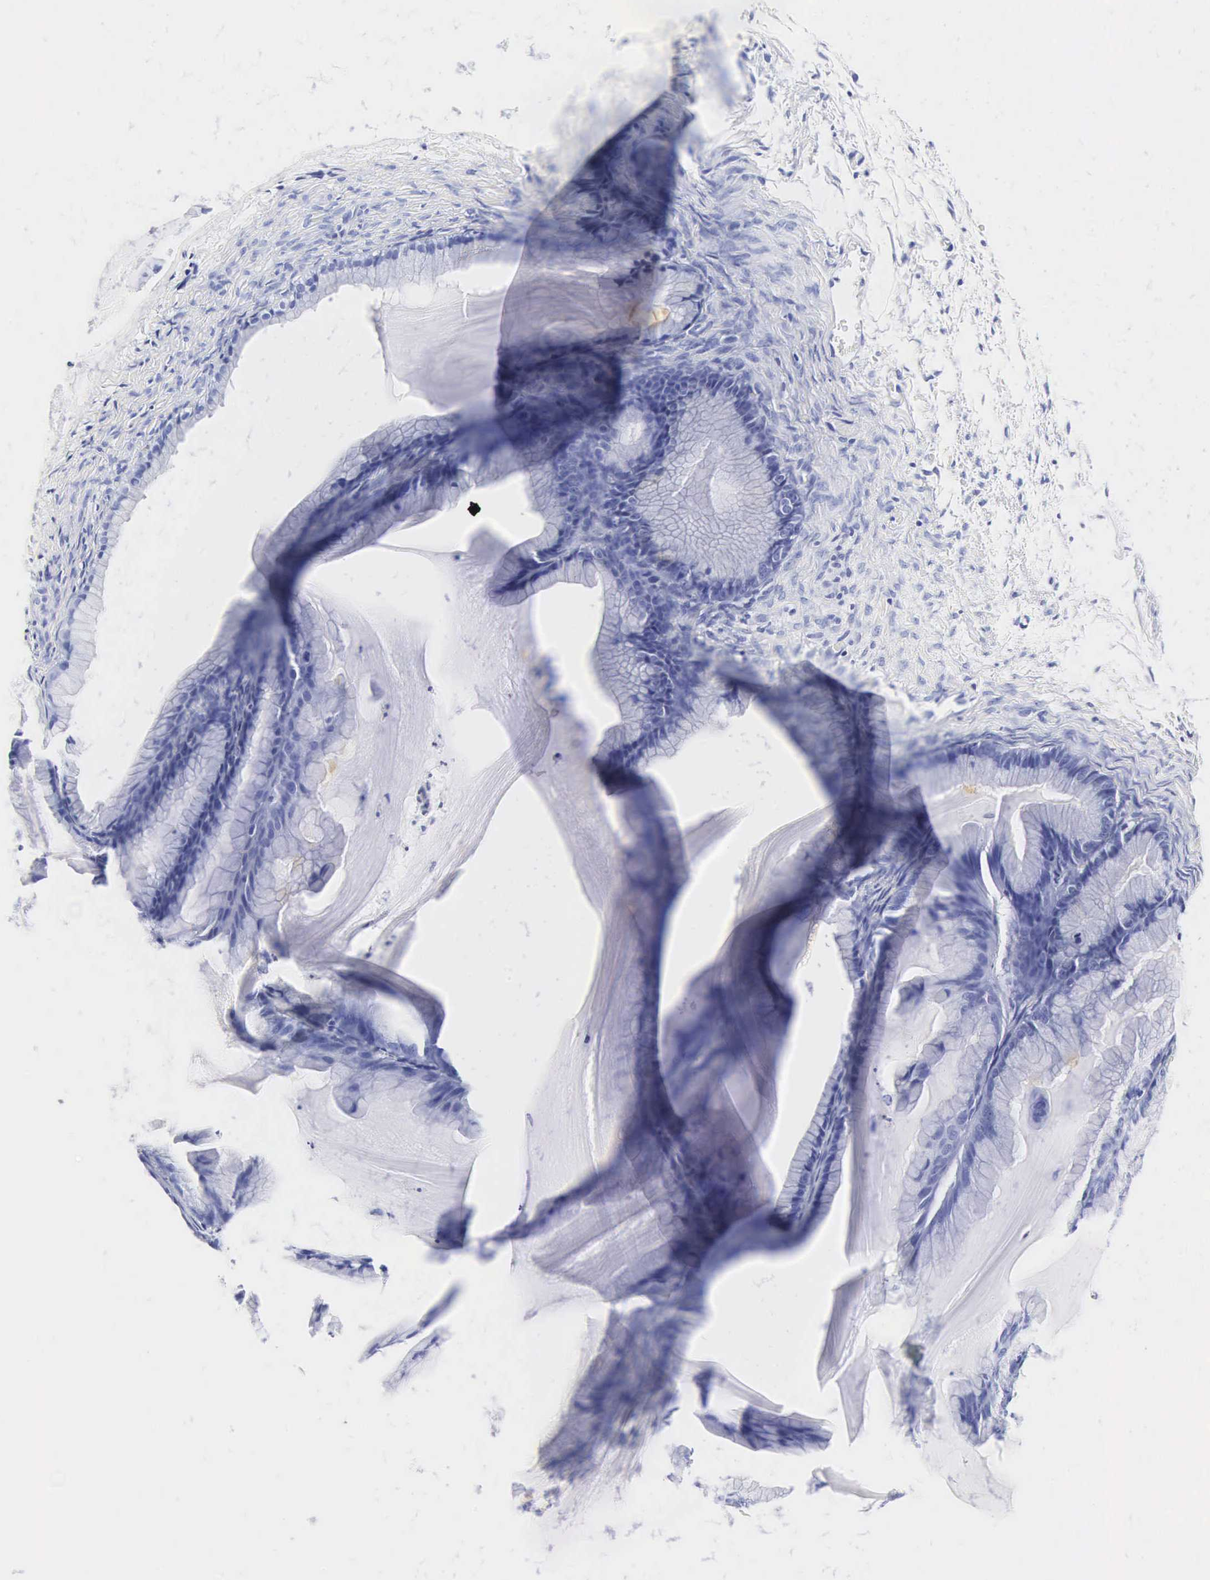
{"staining": {"intensity": "negative", "quantity": "none", "location": "none"}, "tissue": "ovarian cancer", "cell_type": "Tumor cells", "image_type": "cancer", "snomed": [{"axis": "morphology", "description": "Cystadenocarcinoma, mucinous, NOS"}, {"axis": "topography", "description": "Ovary"}], "caption": "This histopathology image is of ovarian cancer stained with IHC to label a protein in brown with the nuclei are counter-stained blue. There is no staining in tumor cells. The staining was performed using DAB (3,3'-diaminobenzidine) to visualize the protein expression in brown, while the nuclei were stained in blue with hematoxylin (Magnification: 20x).", "gene": "INS", "patient": {"sex": "female", "age": 41}}